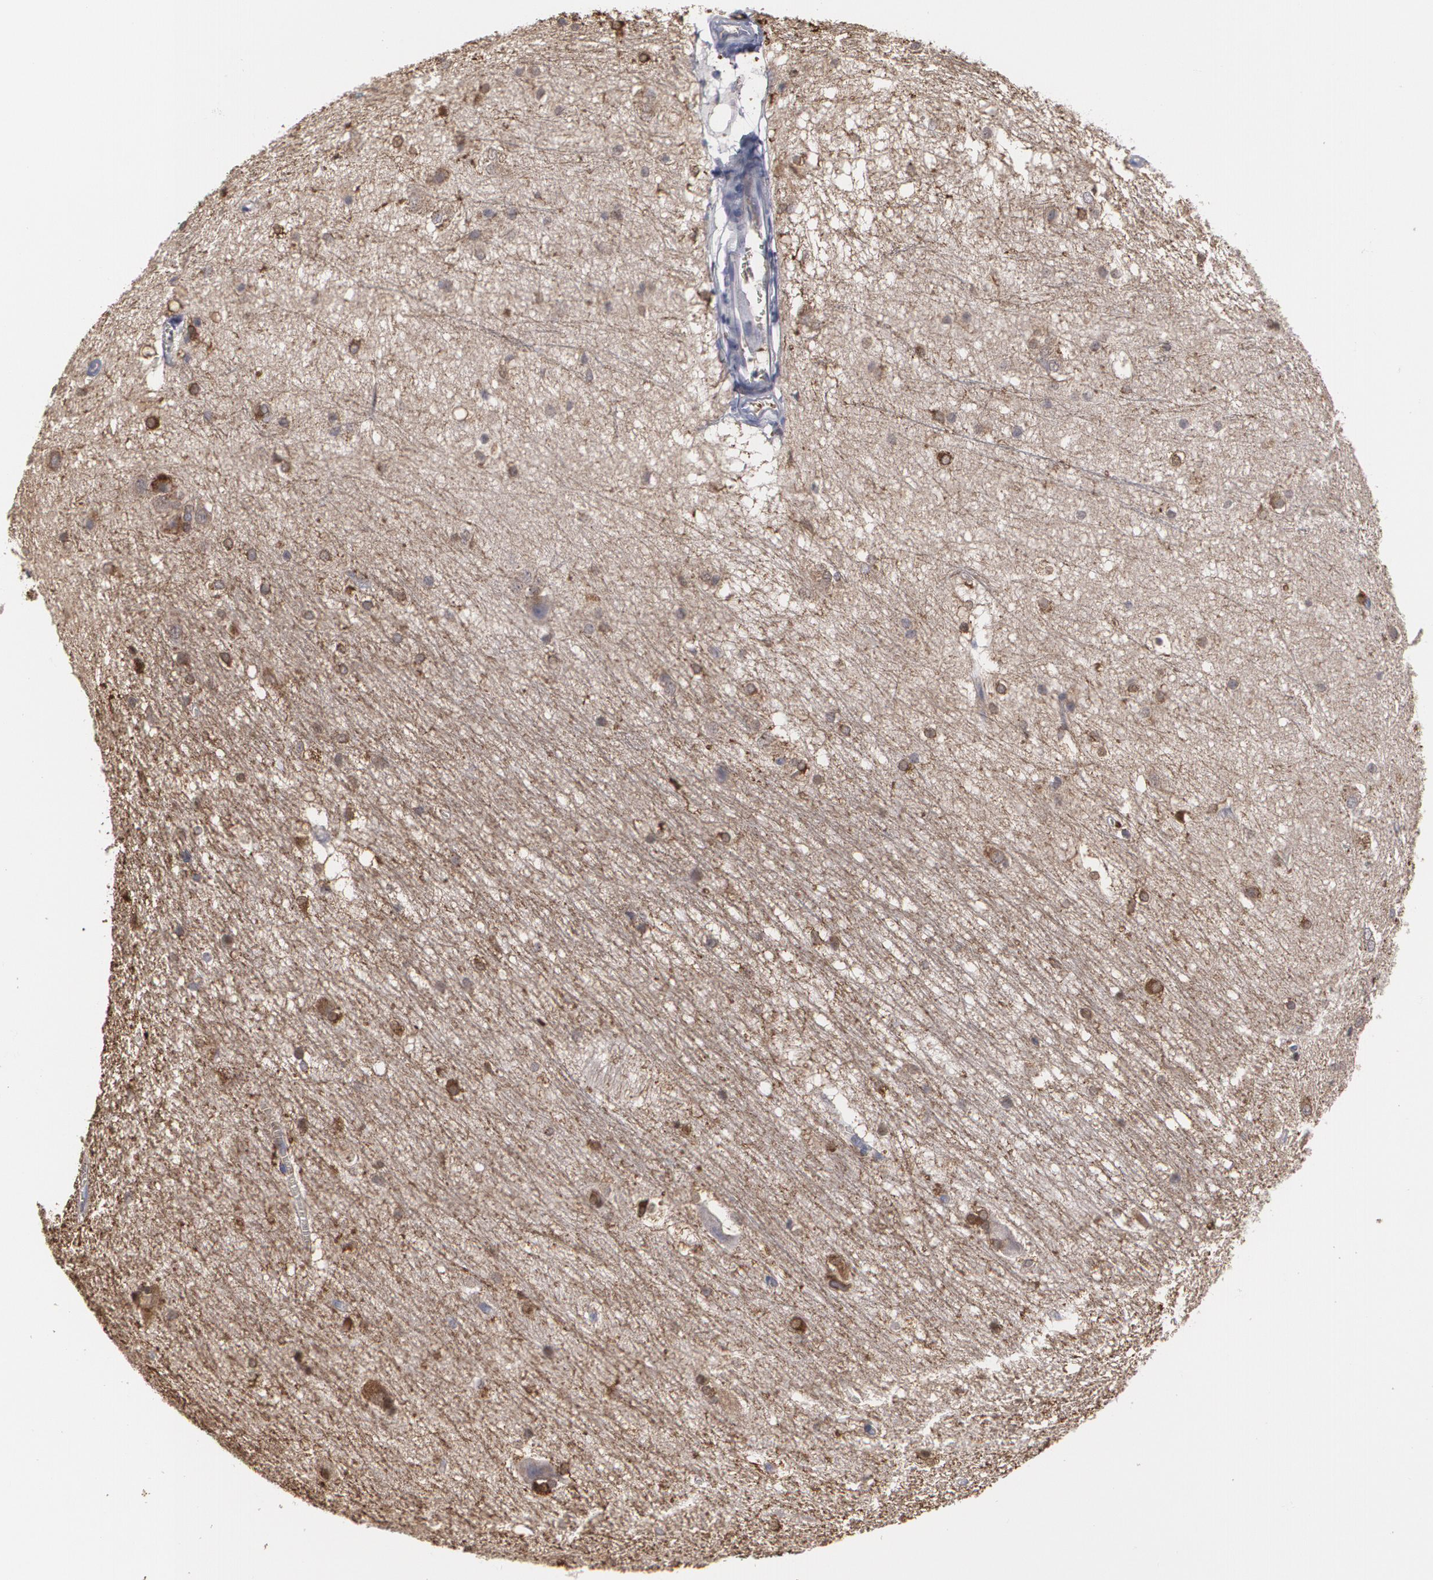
{"staining": {"intensity": "moderate", "quantity": ">75%", "location": "cytoplasmic/membranous"}, "tissue": "hippocampus", "cell_type": "Glial cells", "image_type": "normal", "snomed": [{"axis": "morphology", "description": "Normal tissue, NOS"}, {"axis": "topography", "description": "Hippocampus"}], "caption": "Normal hippocampus was stained to show a protein in brown. There is medium levels of moderate cytoplasmic/membranous staining in about >75% of glial cells. (DAB IHC, brown staining for protein, blue staining for nuclei).", "gene": "ODC1", "patient": {"sex": "female", "age": 19}}